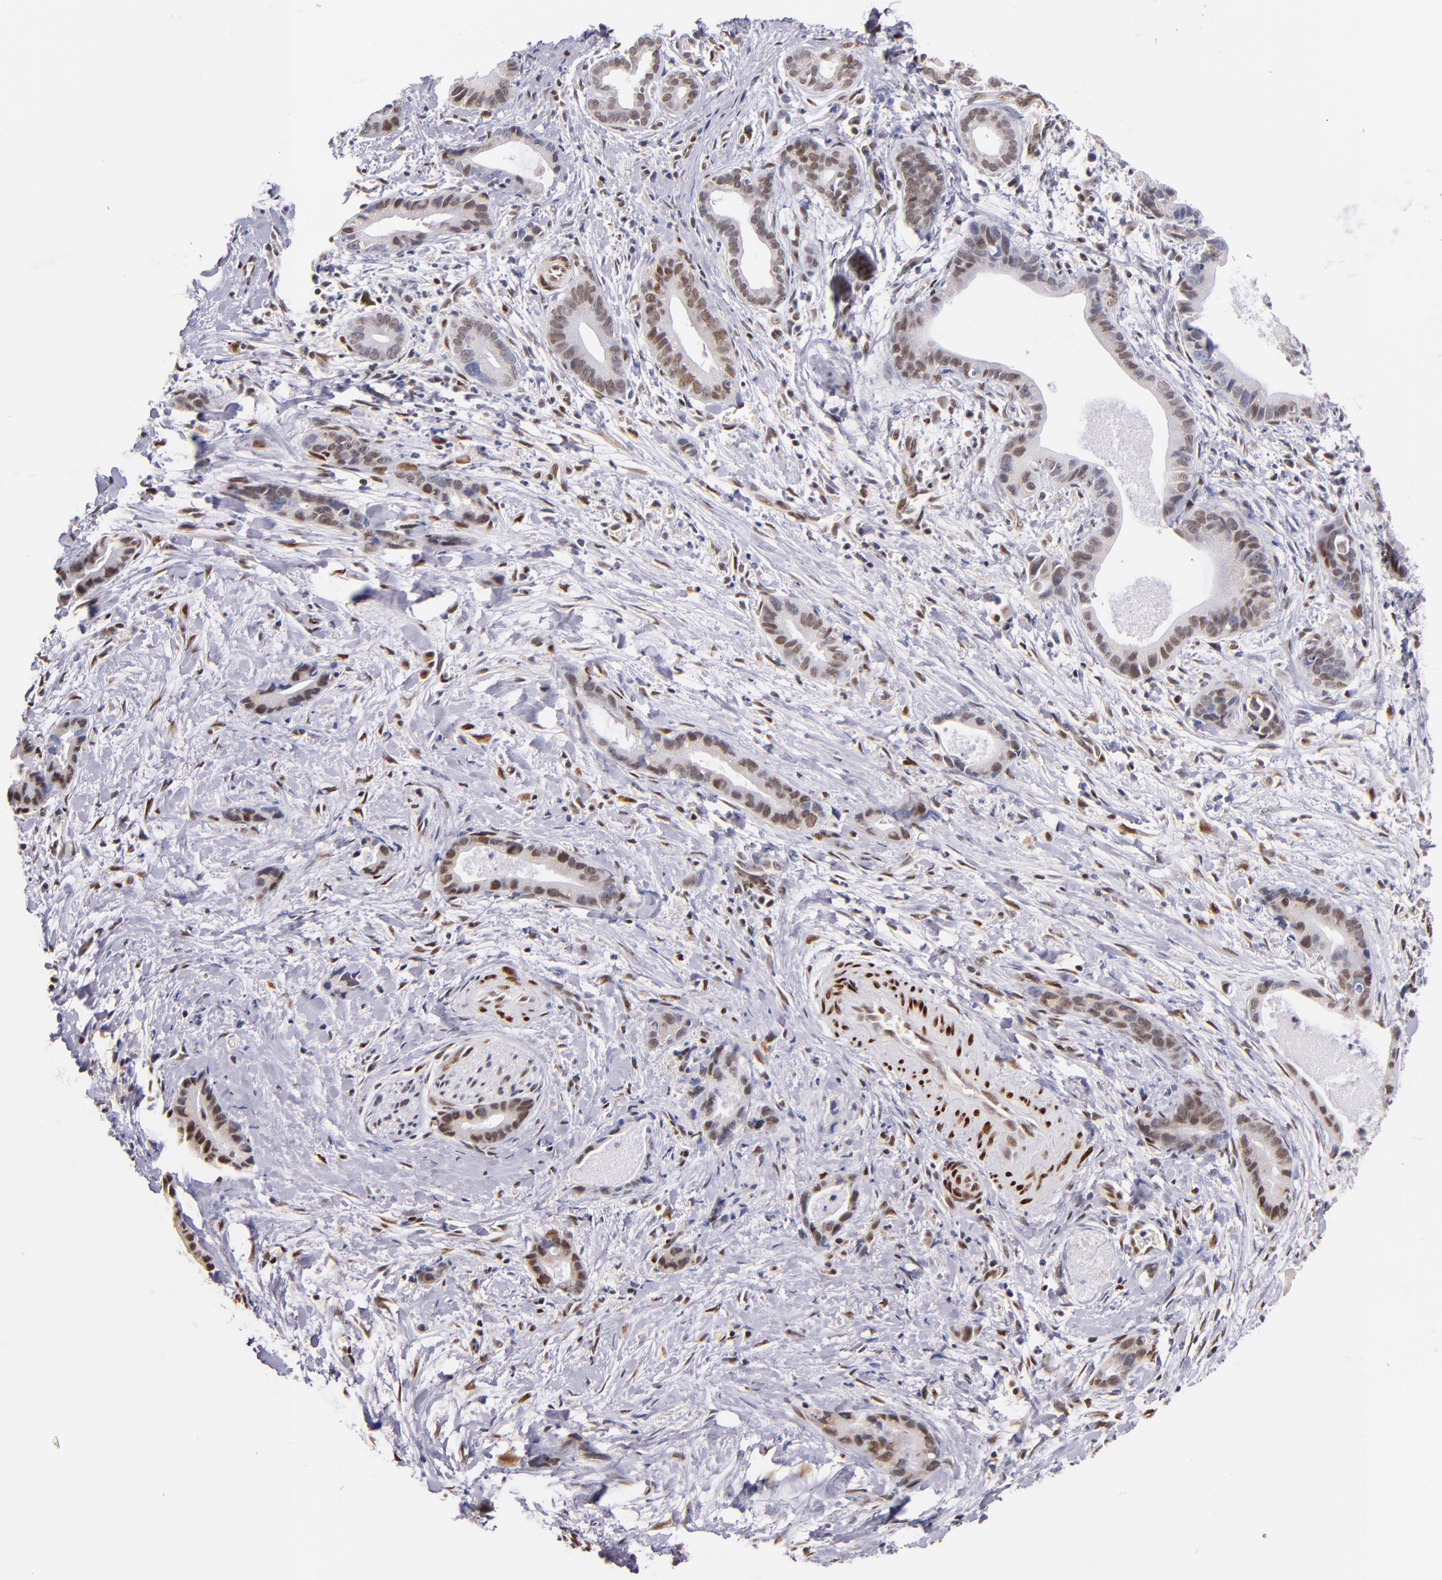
{"staining": {"intensity": "moderate", "quantity": "25%-75%", "location": "nuclear"}, "tissue": "liver cancer", "cell_type": "Tumor cells", "image_type": "cancer", "snomed": [{"axis": "morphology", "description": "Cholangiocarcinoma"}, {"axis": "topography", "description": "Liver"}], "caption": "Brown immunohistochemical staining in human liver cancer (cholangiocarcinoma) shows moderate nuclear positivity in approximately 25%-75% of tumor cells.", "gene": "SRF", "patient": {"sex": "female", "age": 55}}